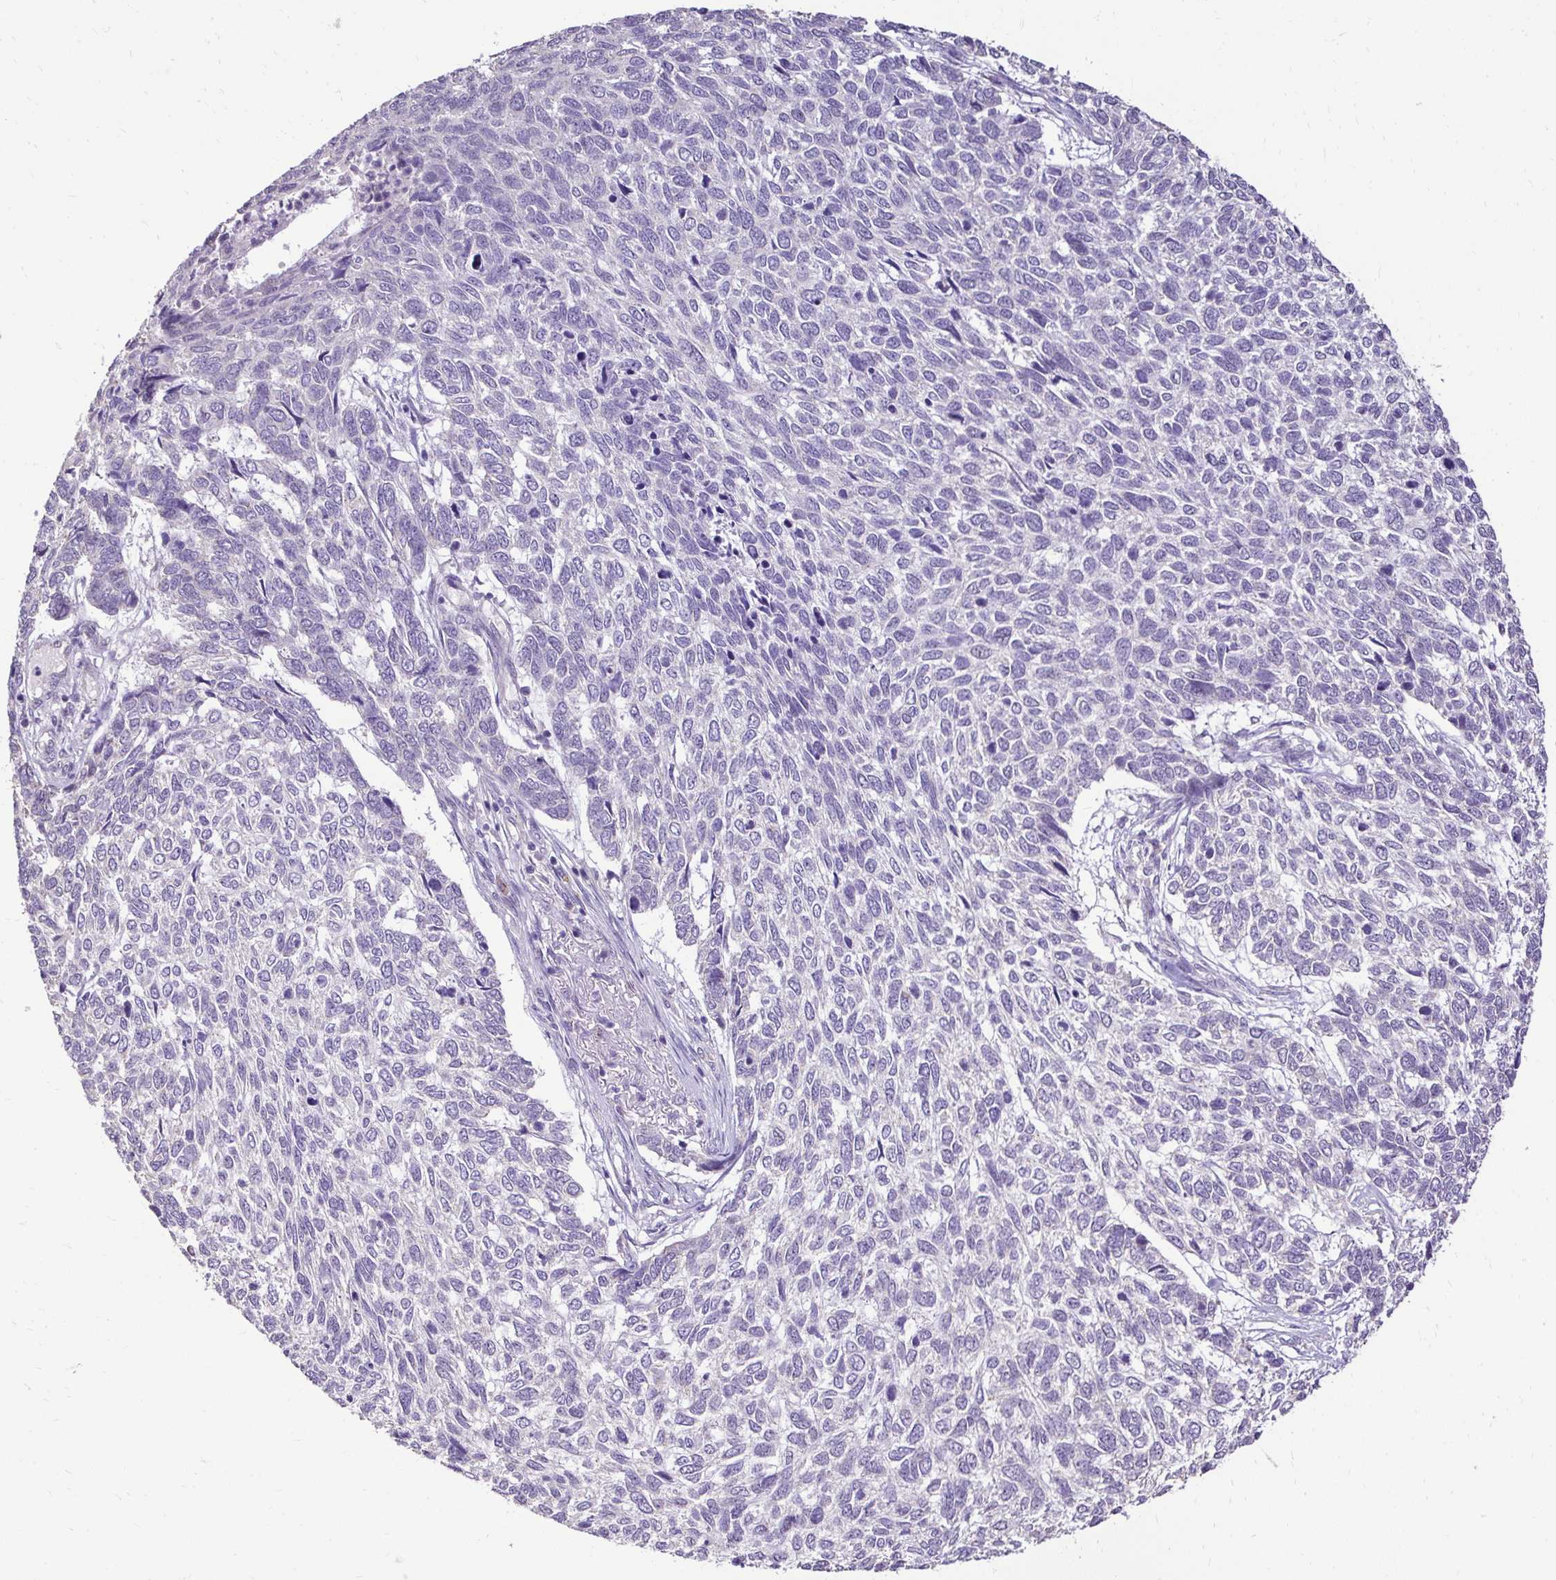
{"staining": {"intensity": "negative", "quantity": "none", "location": "none"}, "tissue": "skin cancer", "cell_type": "Tumor cells", "image_type": "cancer", "snomed": [{"axis": "morphology", "description": "Basal cell carcinoma"}, {"axis": "topography", "description": "Skin"}], "caption": "There is no significant staining in tumor cells of skin cancer (basal cell carcinoma). (DAB (3,3'-diaminobenzidine) IHC visualized using brightfield microscopy, high magnification).", "gene": "KIAA1210", "patient": {"sex": "female", "age": 65}}